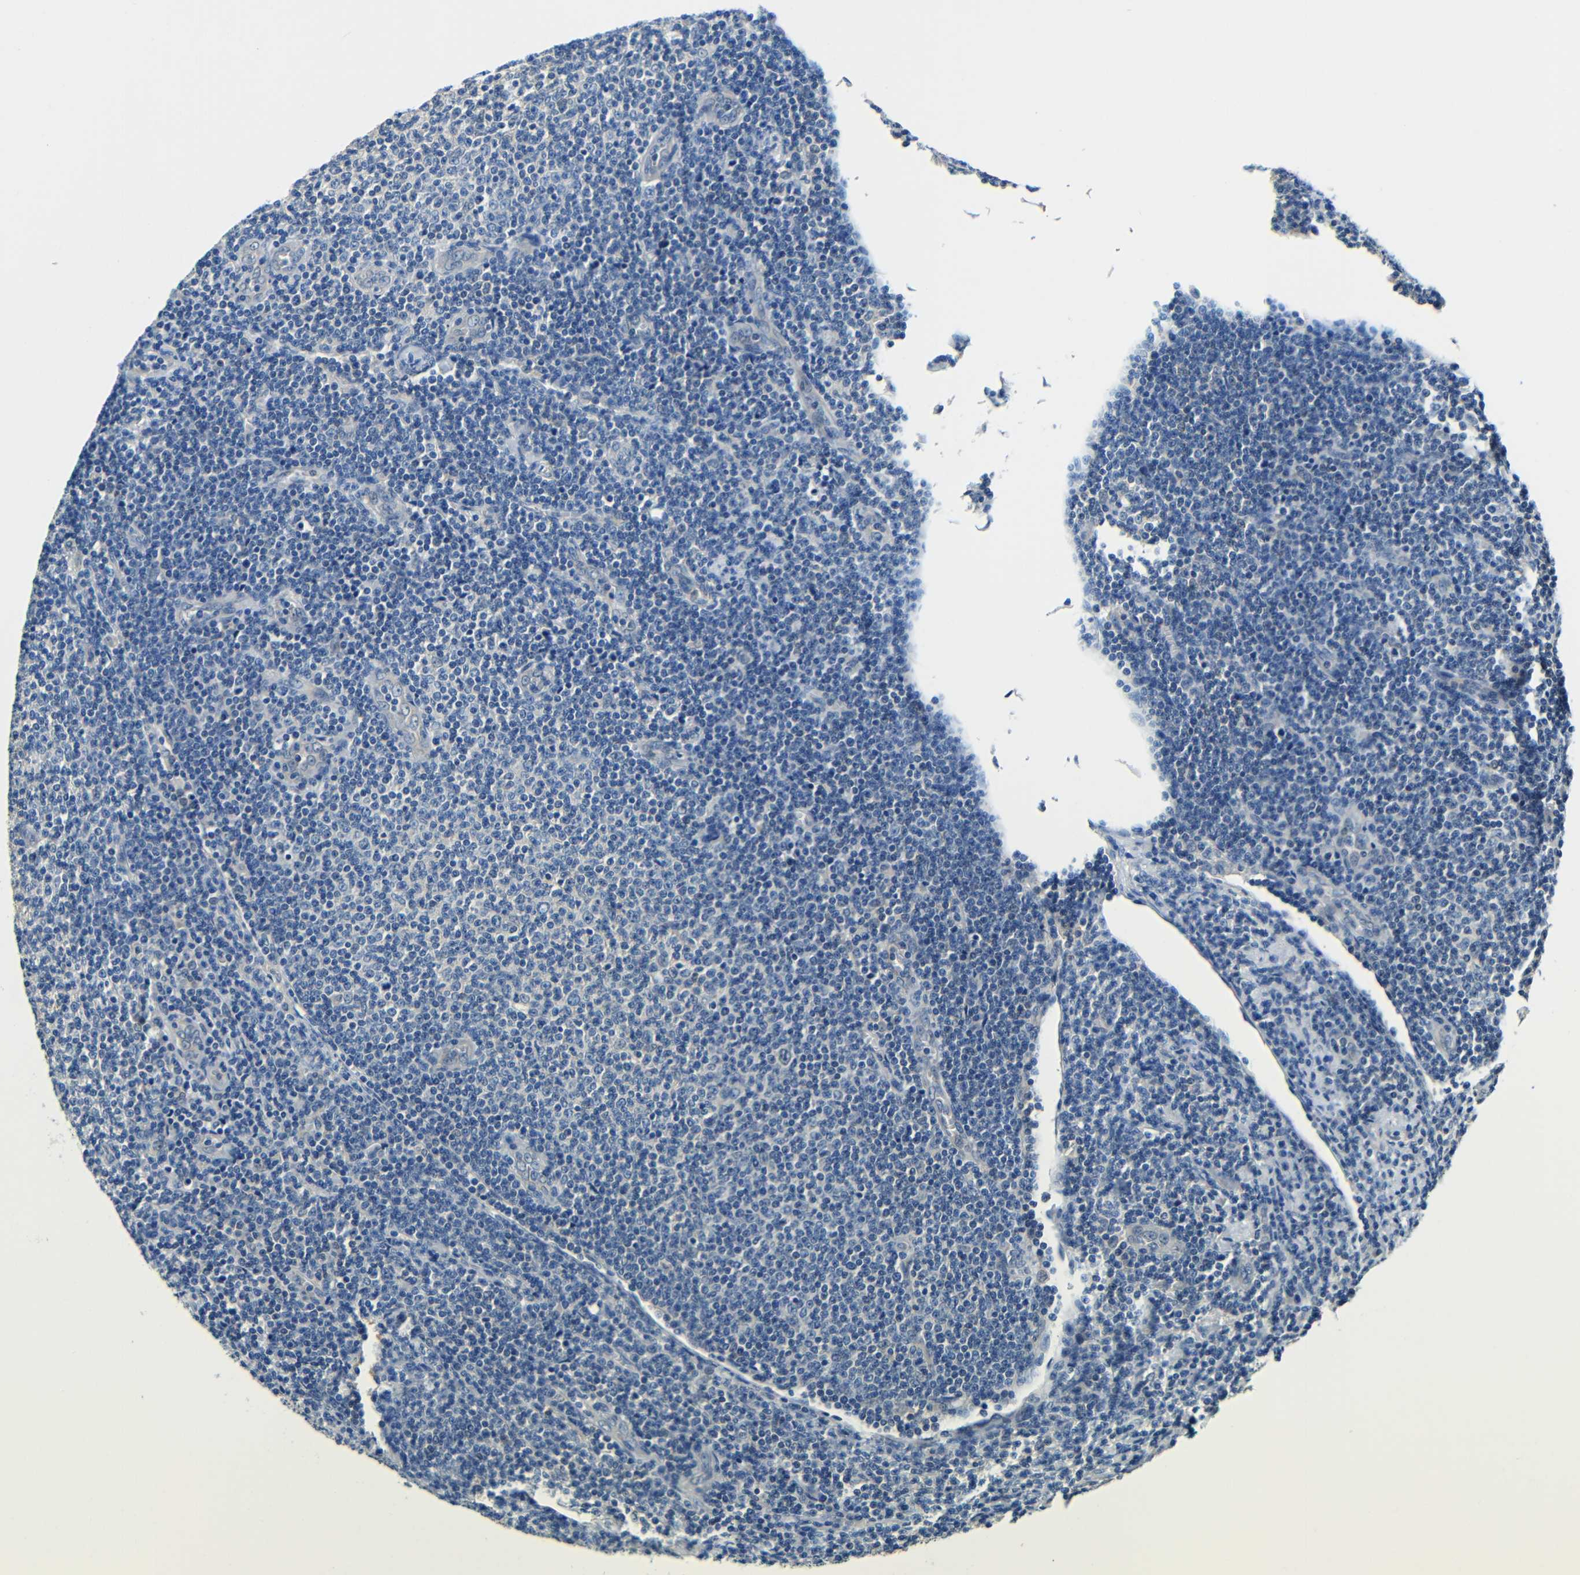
{"staining": {"intensity": "negative", "quantity": "none", "location": "none"}, "tissue": "lymphoma", "cell_type": "Tumor cells", "image_type": "cancer", "snomed": [{"axis": "morphology", "description": "Malignant lymphoma, non-Hodgkin's type, Low grade"}, {"axis": "topography", "description": "Lymph node"}], "caption": "DAB immunohistochemical staining of human malignant lymphoma, non-Hodgkin's type (low-grade) displays no significant positivity in tumor cells. Nuclei are stained in blue.", "gene": "ADAP1", "patient": {"sex": "male", "age": 66}}